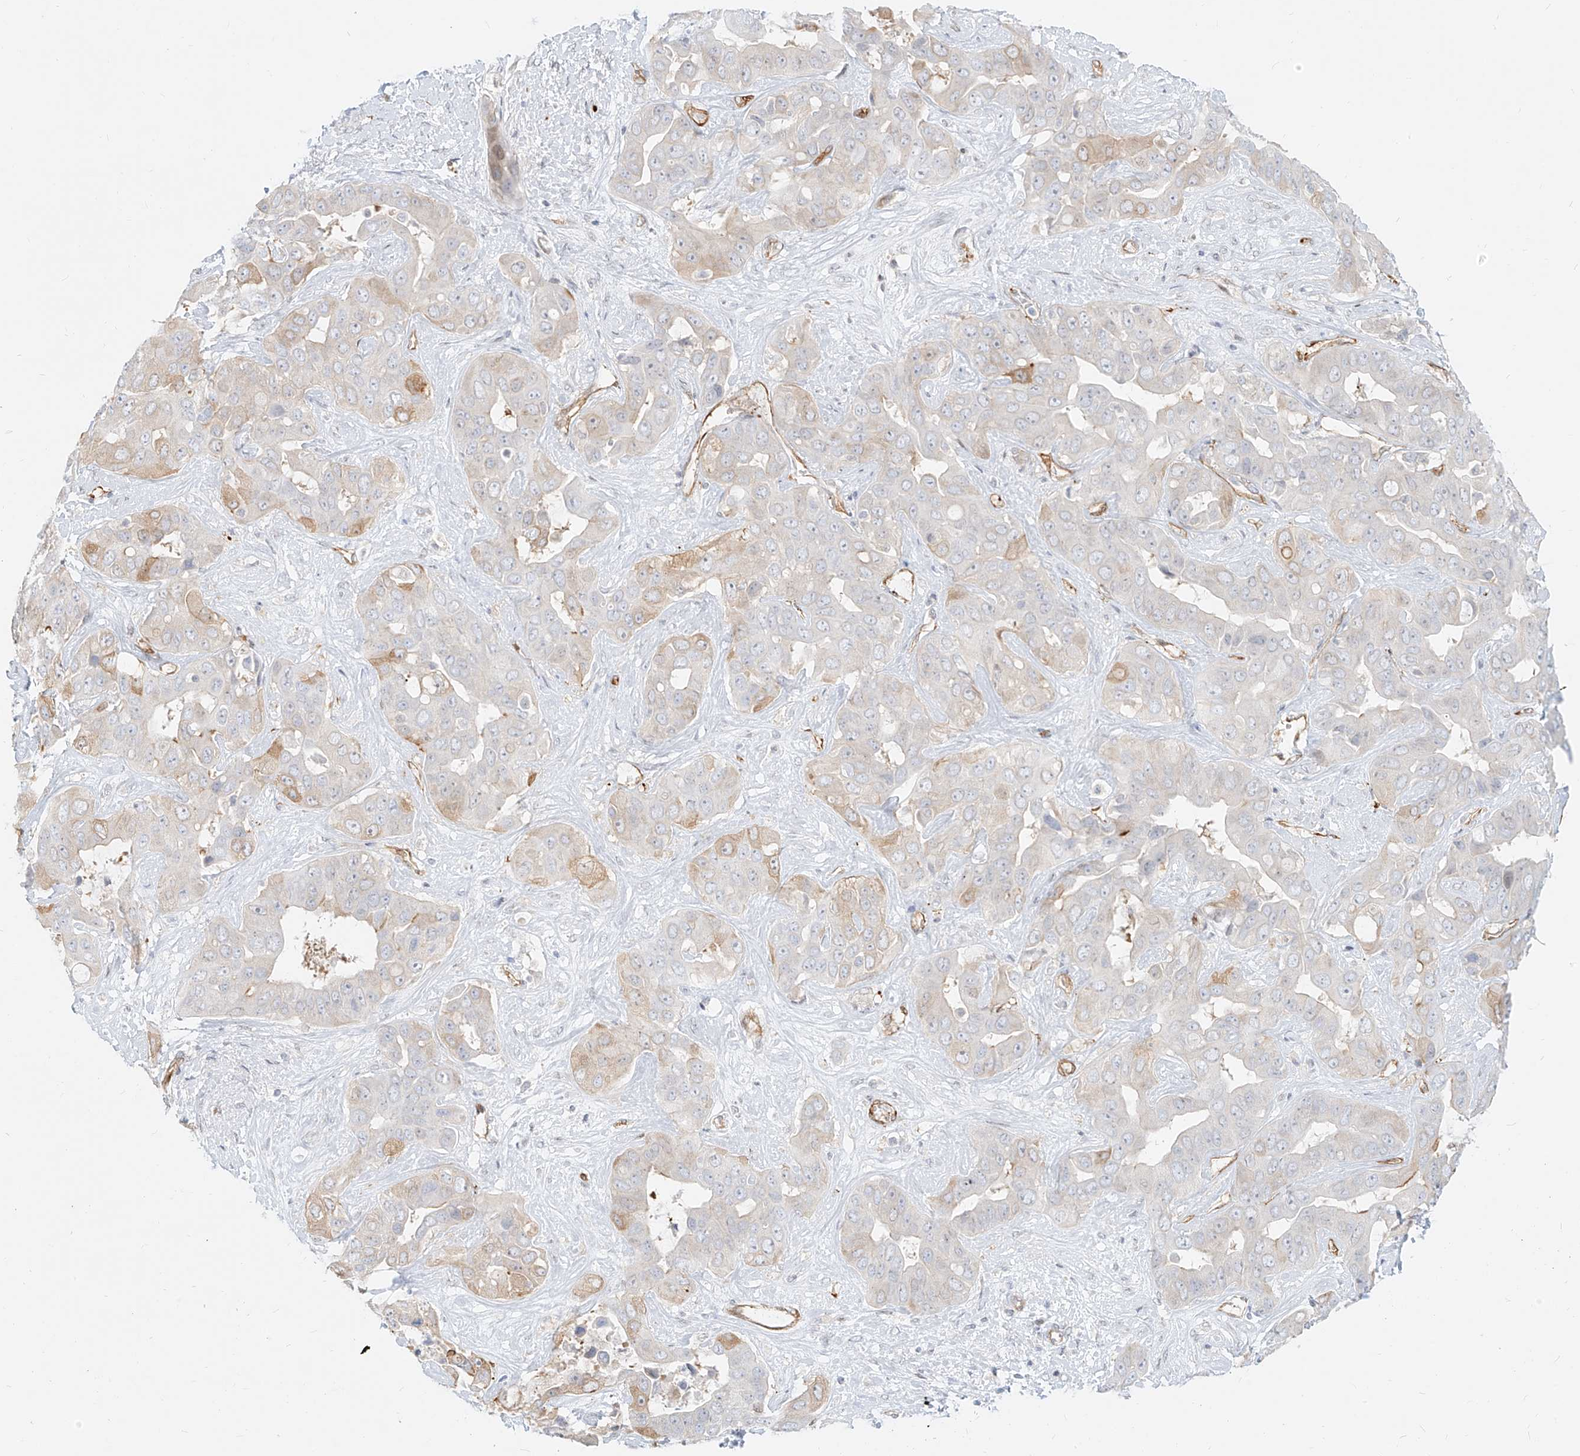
{"staining": {"intensity": "weak", "quantity": "<25%", "location": "cytoplasmic/membranous"}, "tissue": "liver cancer", "cell_type": "Tumor cells", "image_type": "cancer", "snomed": [{"axis": "morphology", "description": "Cholangiocarcinoma"}, {"axis": "topography", "description": "Liver"}], "caption": "IHC histopathology image of liver cholangiocarcinoma stained for a protein (brown), which shows no staining in tumor cells.", "gene": "NHSL1", "patient": {"sex": "female", "age": 52}}